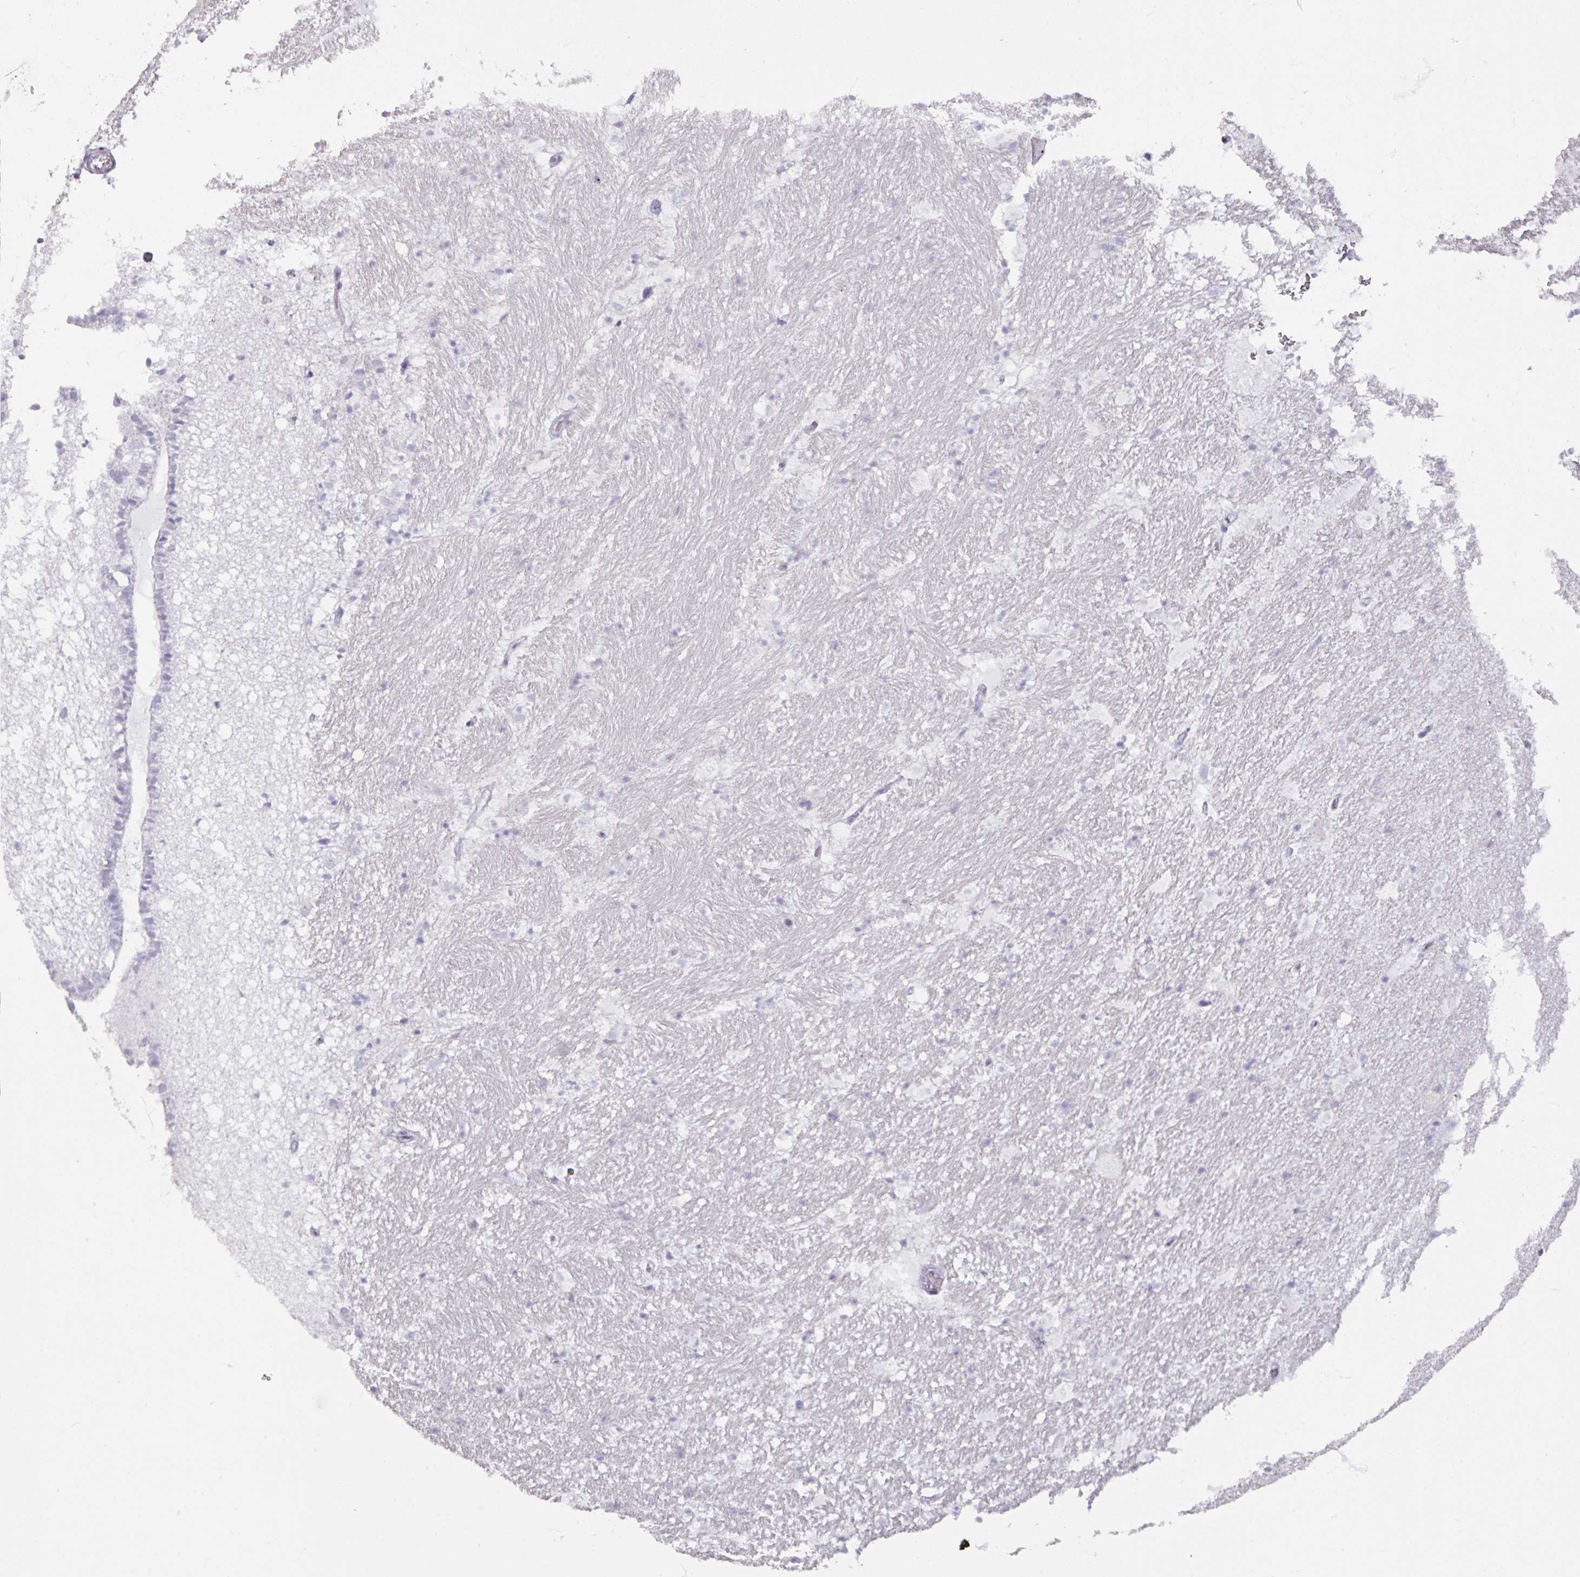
{"staining": {"intensity": "negative", "quantity": "none", "location": "none"}, "tissue": "hippocampus", "cell_type": "Glial cells", "image_type": "normal", "snomed": [{"axis": "morphology", "description": "Normal tissue, NOS"}, {"axis": "topography", "description": "Hippocampus"}], "caption": "Immunohistochemical staining of benign hippocampus reveals no significant expression in glial cells. (Stains: DAB immunohistochemistry (IHC) with hematoxylin counter stain, Microscopy: brightfield microscopy at high magnification).", "gene": "ATAD2", "patient": {"sex": "male", "age": 37}}